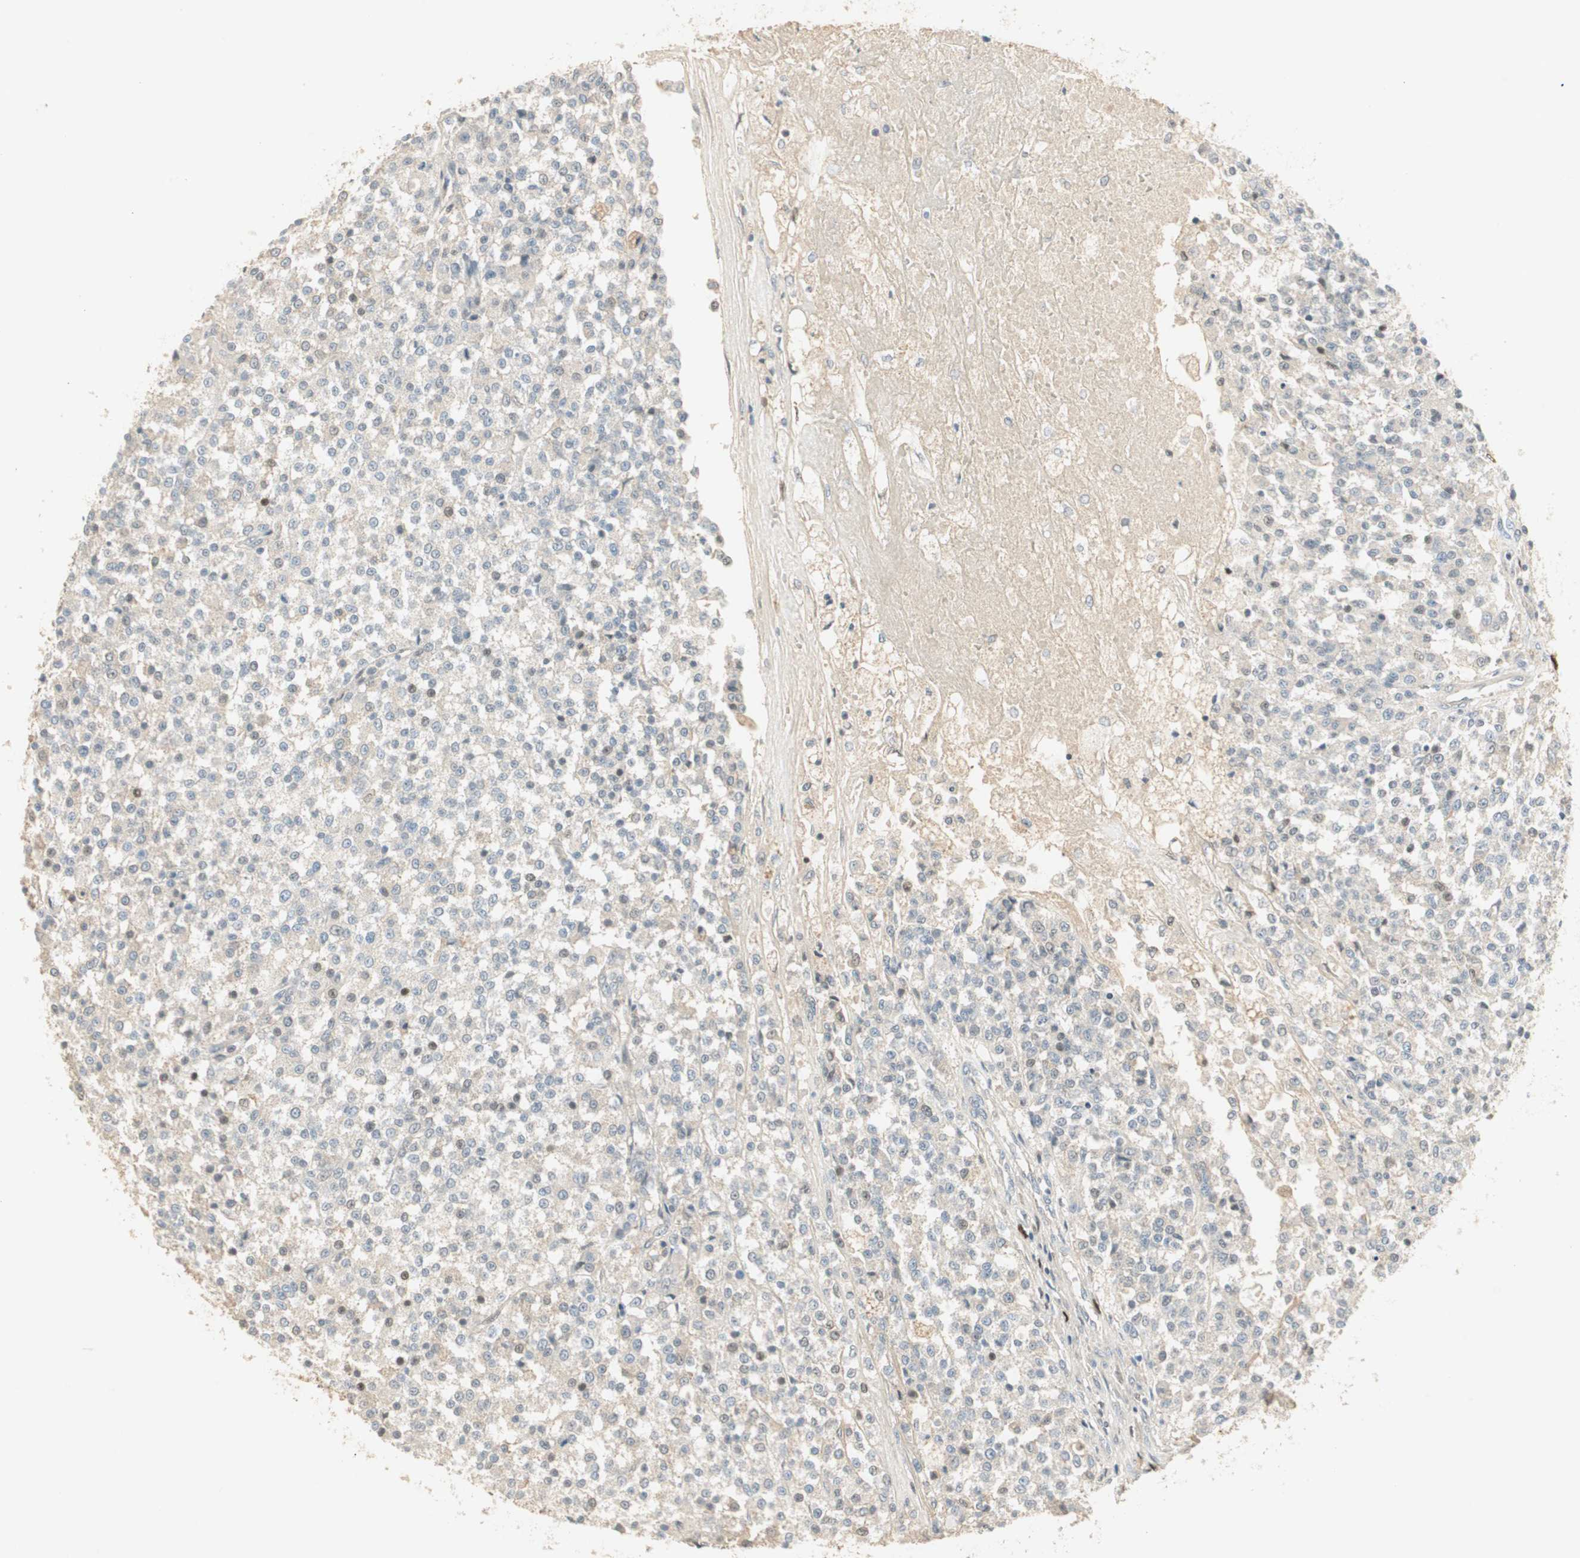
{"staining": {"intensity": "weak", "quantity": "<25%", "location": "cytoplasmic/membranous"}, "tissue": "testis cancer", "cell_type": "Tumor cells", "image_type": "cancer", "snomed": [{"axis": "morphology", "description": "Seminoma, NOS"}, {"axis": "topography", "description": "Testis"}], "caption": "Human testis cancer (seminoma) stained for a protein using IHC exhibits no staining in tumor cells.", "gene": "RUNX2", "patient": {"sex": "male", "age": 59}}